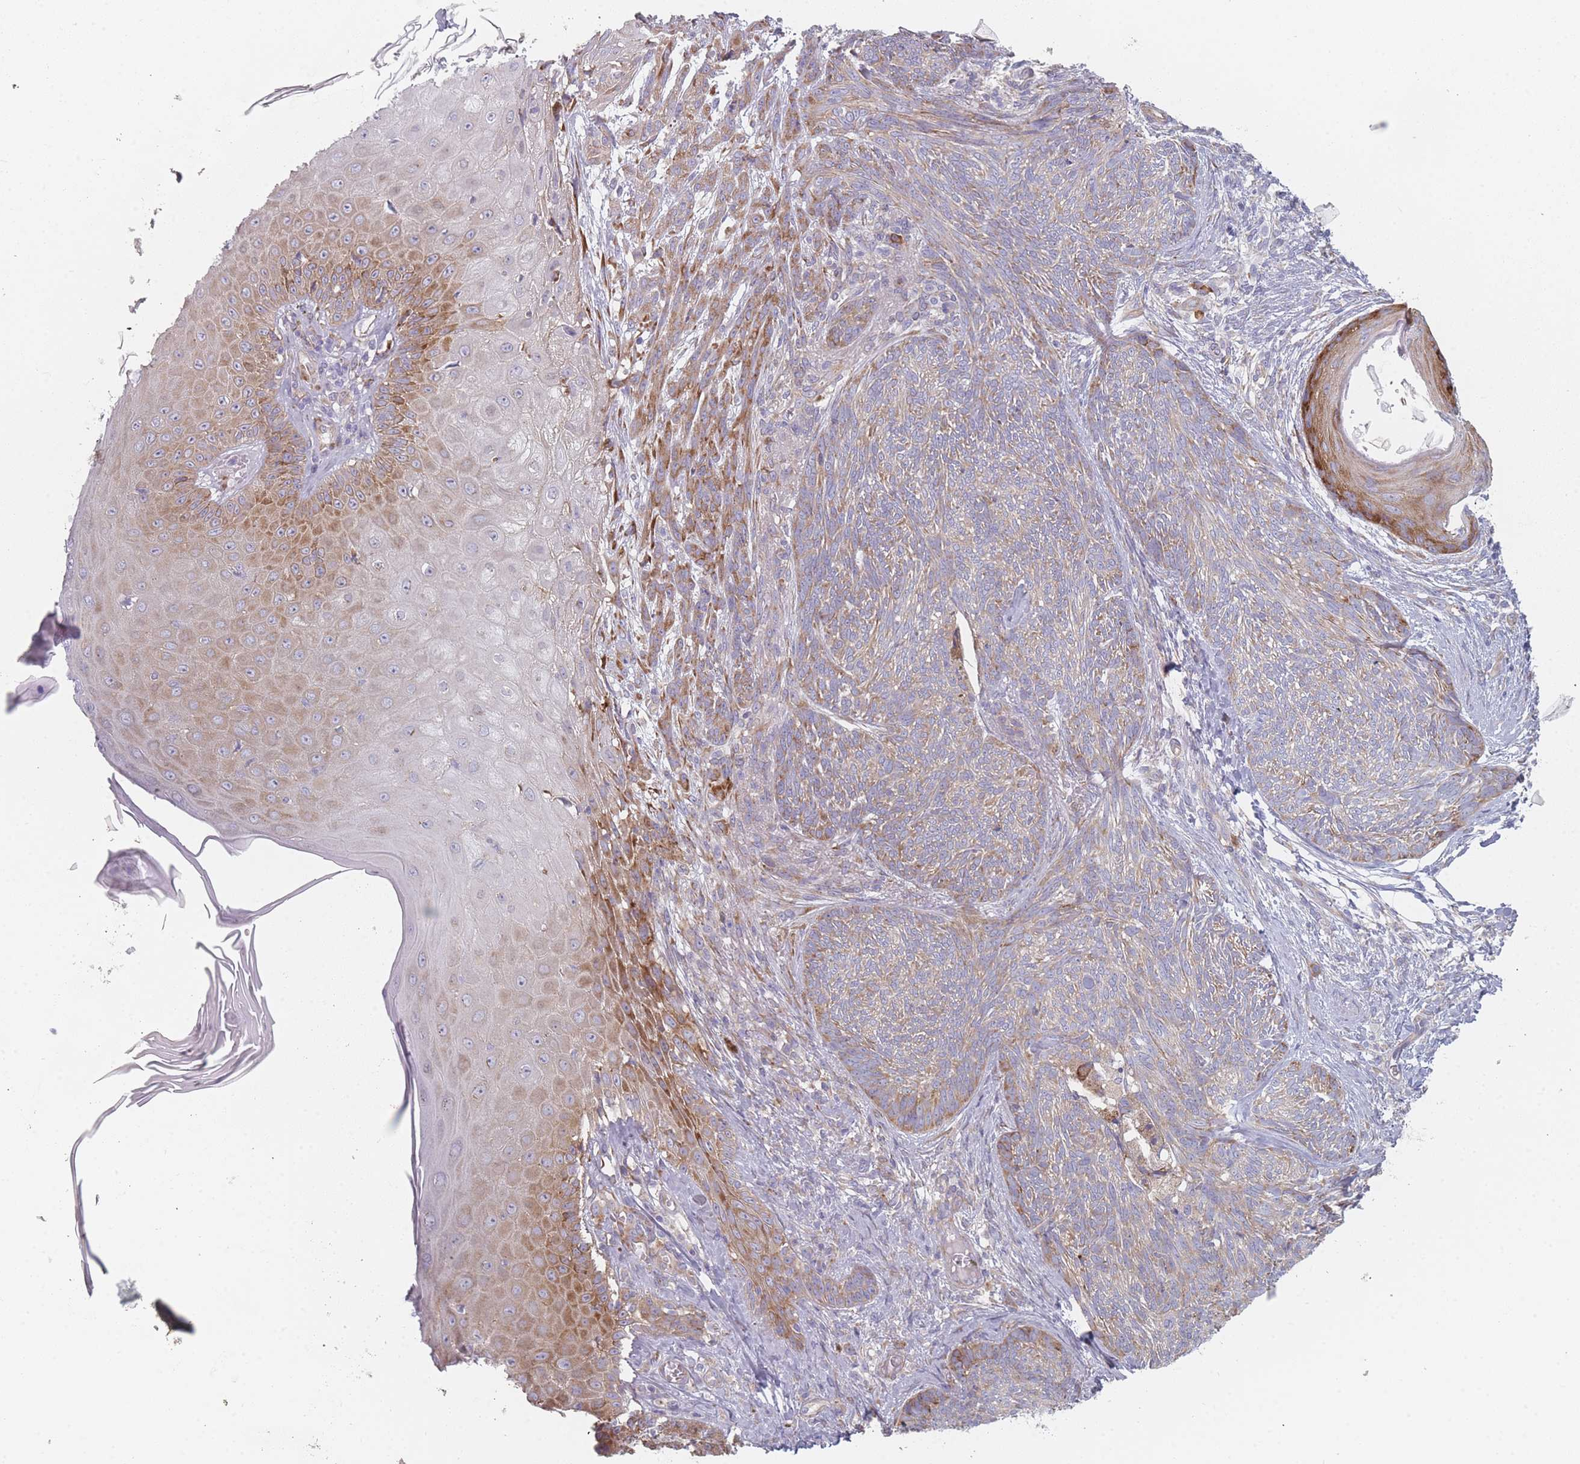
{"staining": {"intensity": "moderate", "quantity": "25%-75%", "location": "cytoplasmic/membranous"}, "tissue": "skin cancer", "cell_type": "Tumor cells", "image_type": "cancer", "snomed": [{"axis": "morphology", "description": "Basal cell carcinoma"}, {"axis": "topography", "description": "Skin"}], "caption": "Protein analysis of skin cancer (basal cell carcinoma) tissue reveals moderate cytoplasmic/membranous staining in approximately 25%-75% of tumor cells.", "gene": "CACNG5", "patient": {"sex": "male", "age": 73}}